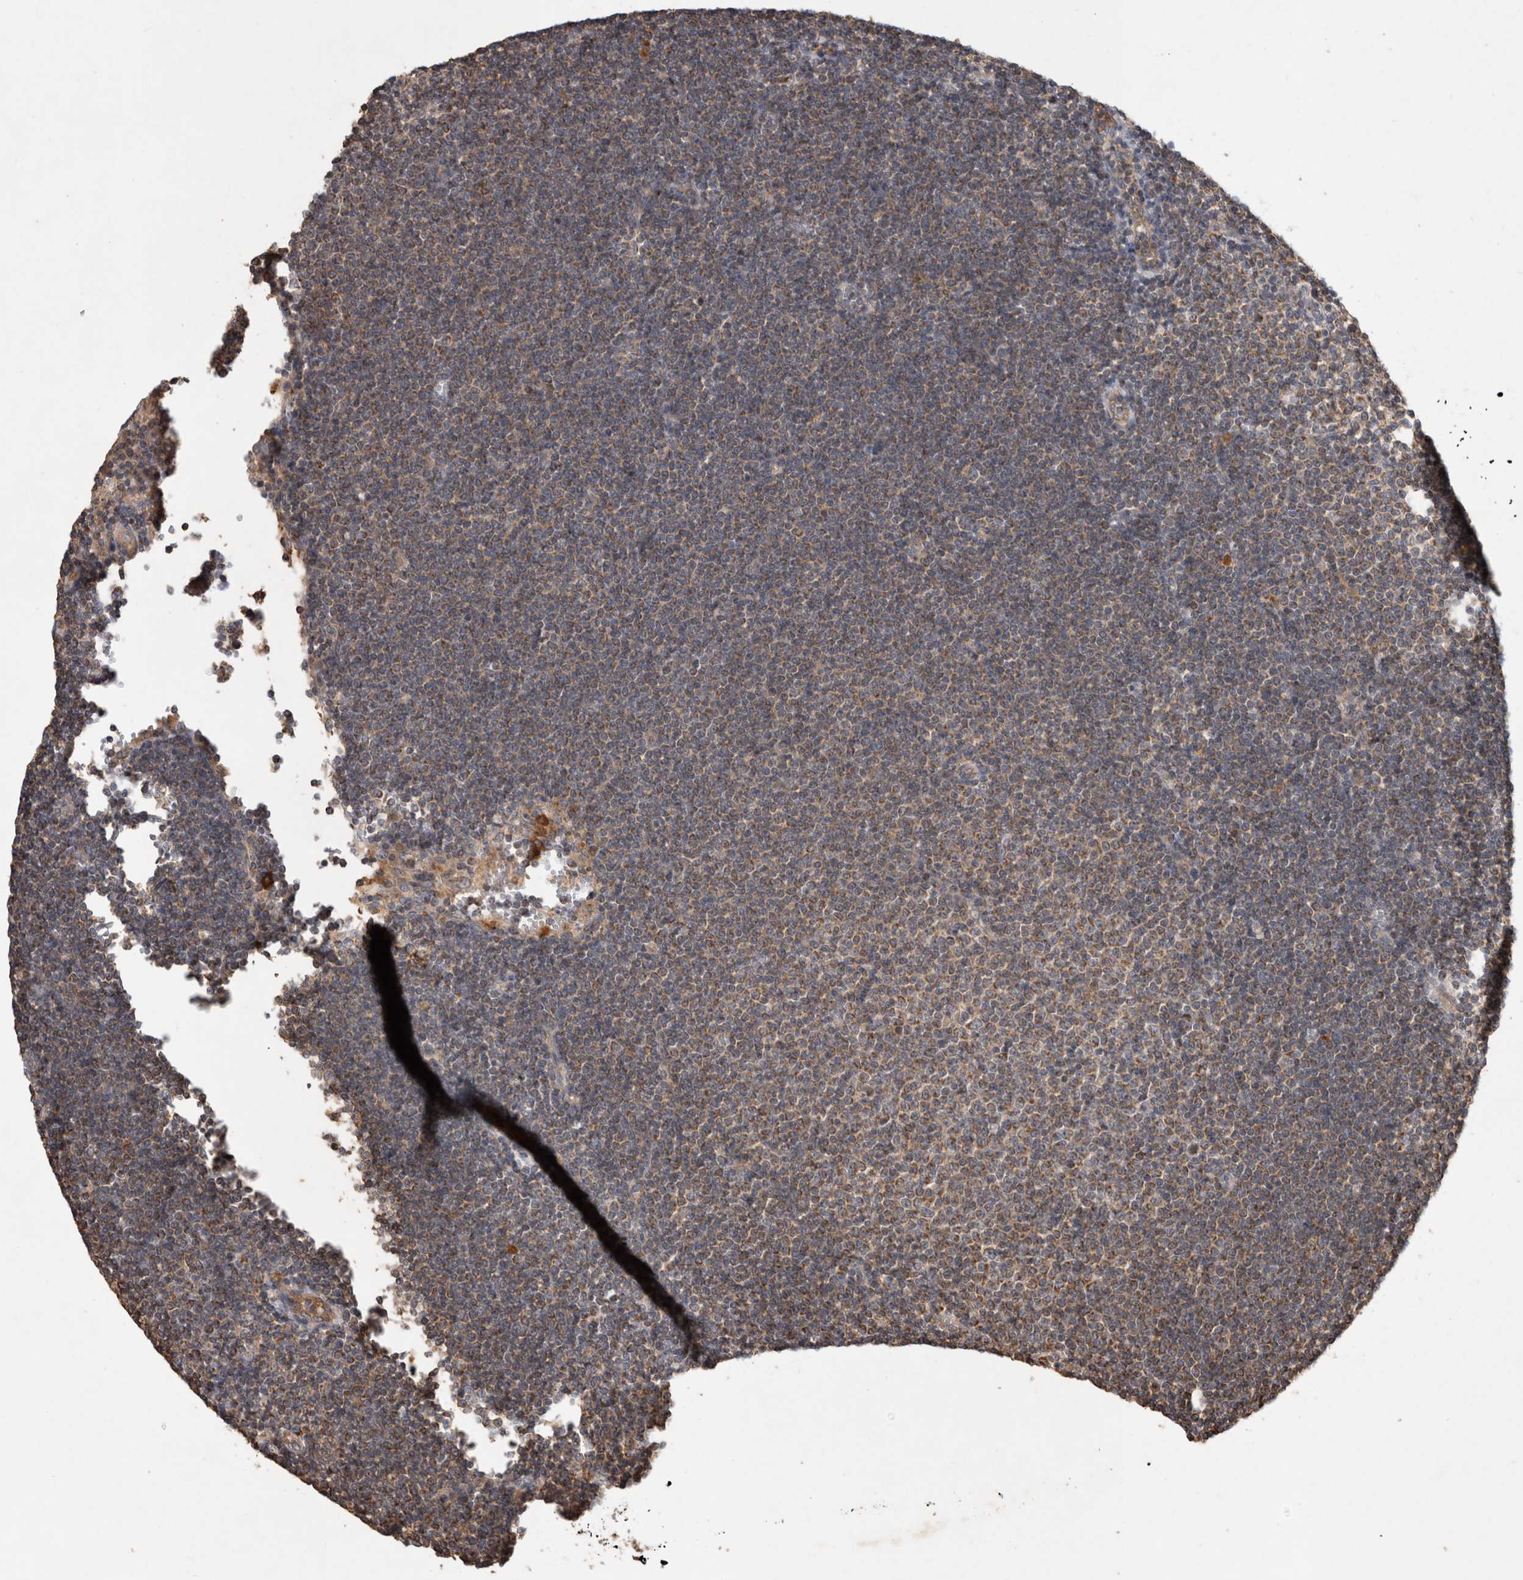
{"staining": {"intensity": "moderate", "quantity": "<25%", "location": "cytoplasmic/membranous"}, "tissue": "lymphoma", "cell_type": "Tumor cells", "image_type": "cancer", "snomed": [{"axis": "morphology", "description": "Malignant lymphoma, non-Hodgkin's type, Low grade"}, {"axis": "topography", "description": "Lymph node"}], "caption": "Immunohistochemical staining of lymphoma demonstrates low levels of moderate cytoplasmic/membranous protein positivity in about <25% of tumor cells.", "gene": "SERAC1", "patient": {"sex": "female", "age": 53}}